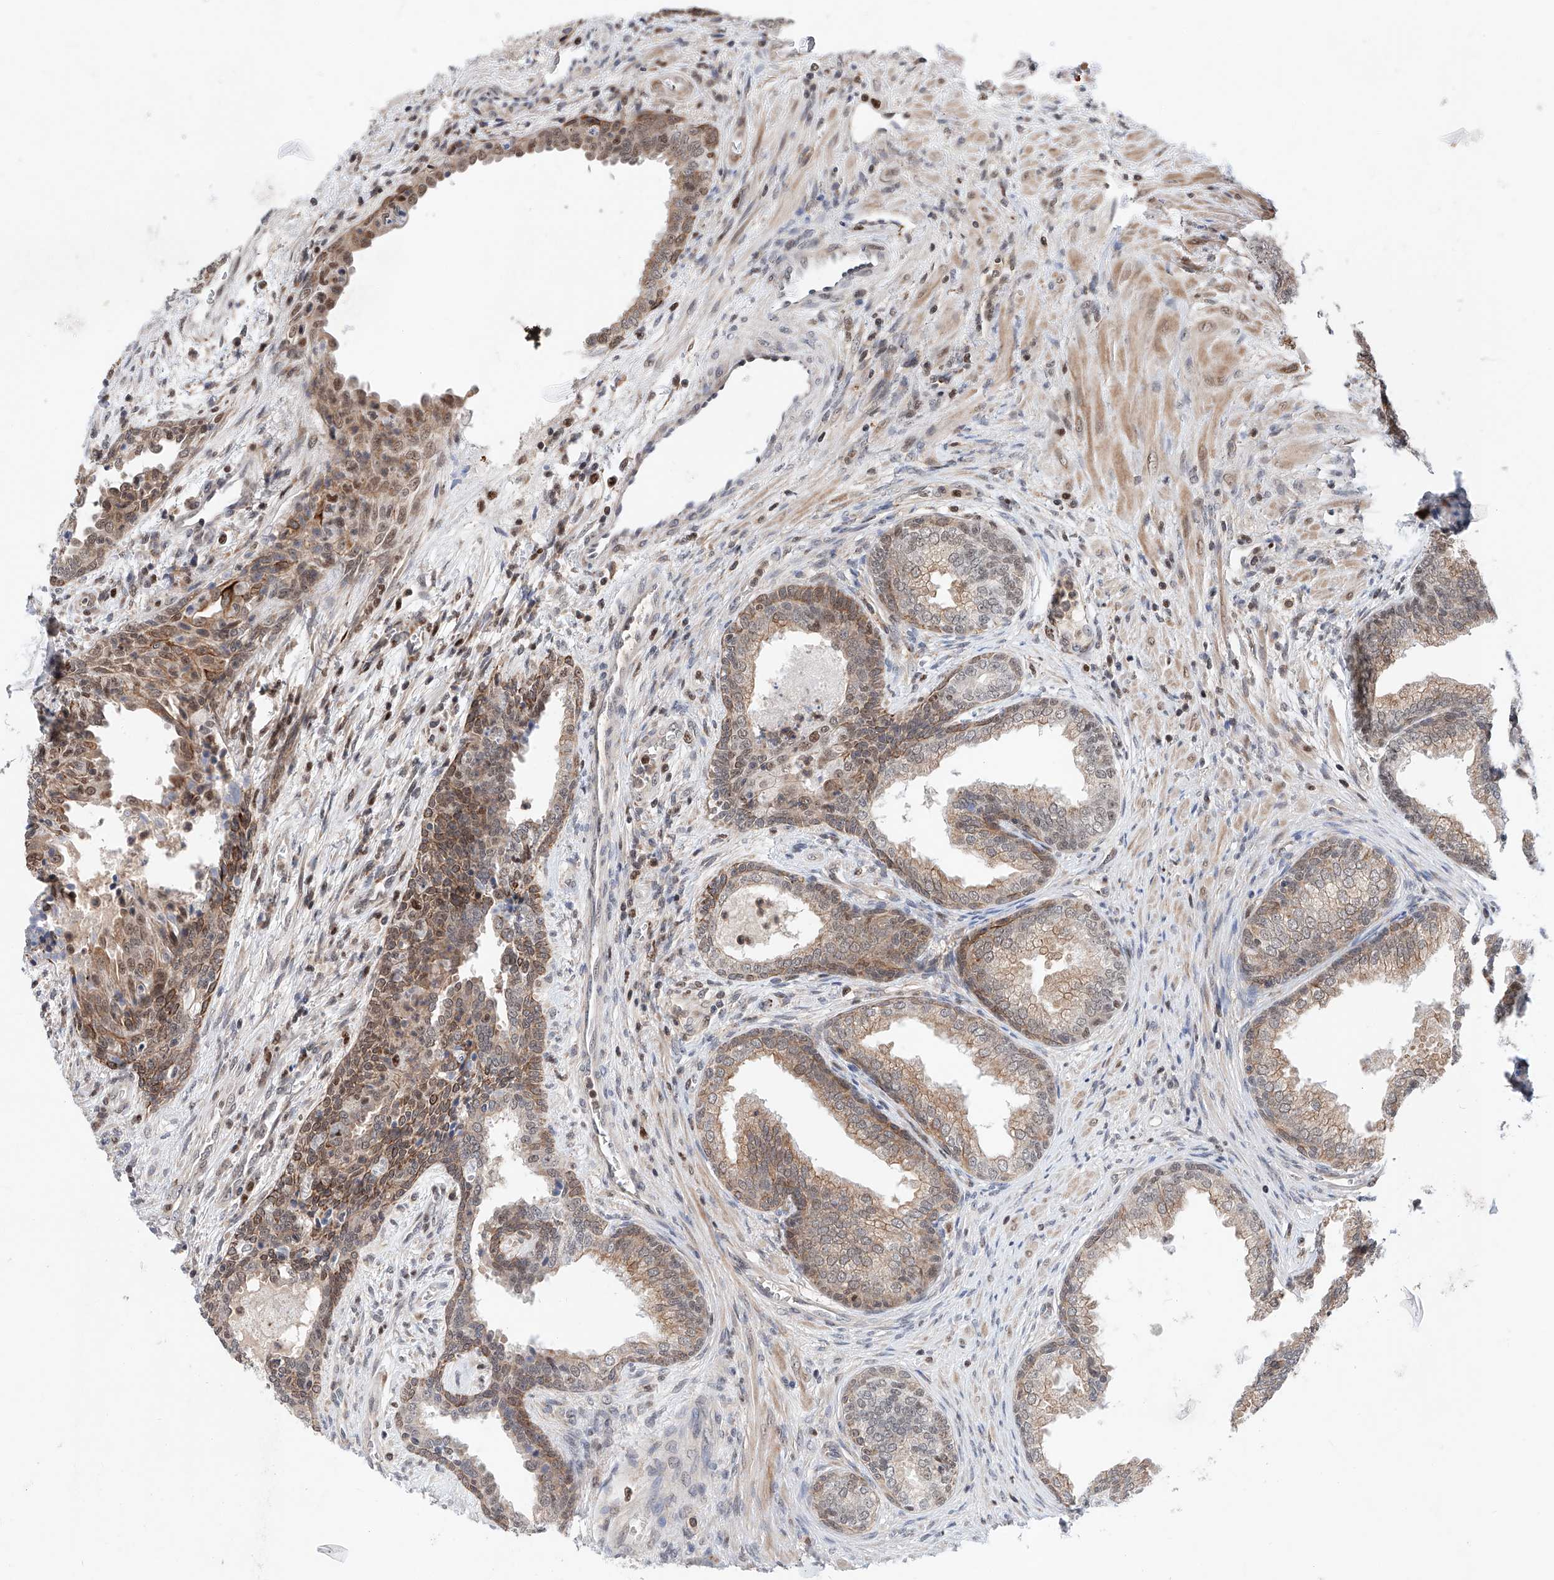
{"staining": {"intensity": "moderate", "quantity": ">75%", "location": "cytoplasmic/membranous,nuclear"}, "tissue": "prostate", "cell_type": "Glandular cells", "image_type": "normal", "snomed": [{"axis": "morphology", "description": "Normal tissue, NOS"}, {"axis": "topography", "description": "Prostate"}], "caption": "Glandular cells show medium levels of moderate cytoplasmic/membranous,nuclear staining in about >75% of cells in normal human prostate. The staining was performed using DAB (3,3'-diaminobenzidine), with brown indicating positive protein expression. Nuclei are stained blue with hematoxylin.", "gene": "SNRNP200", "patient": {"sex": "male", "age": 76}}